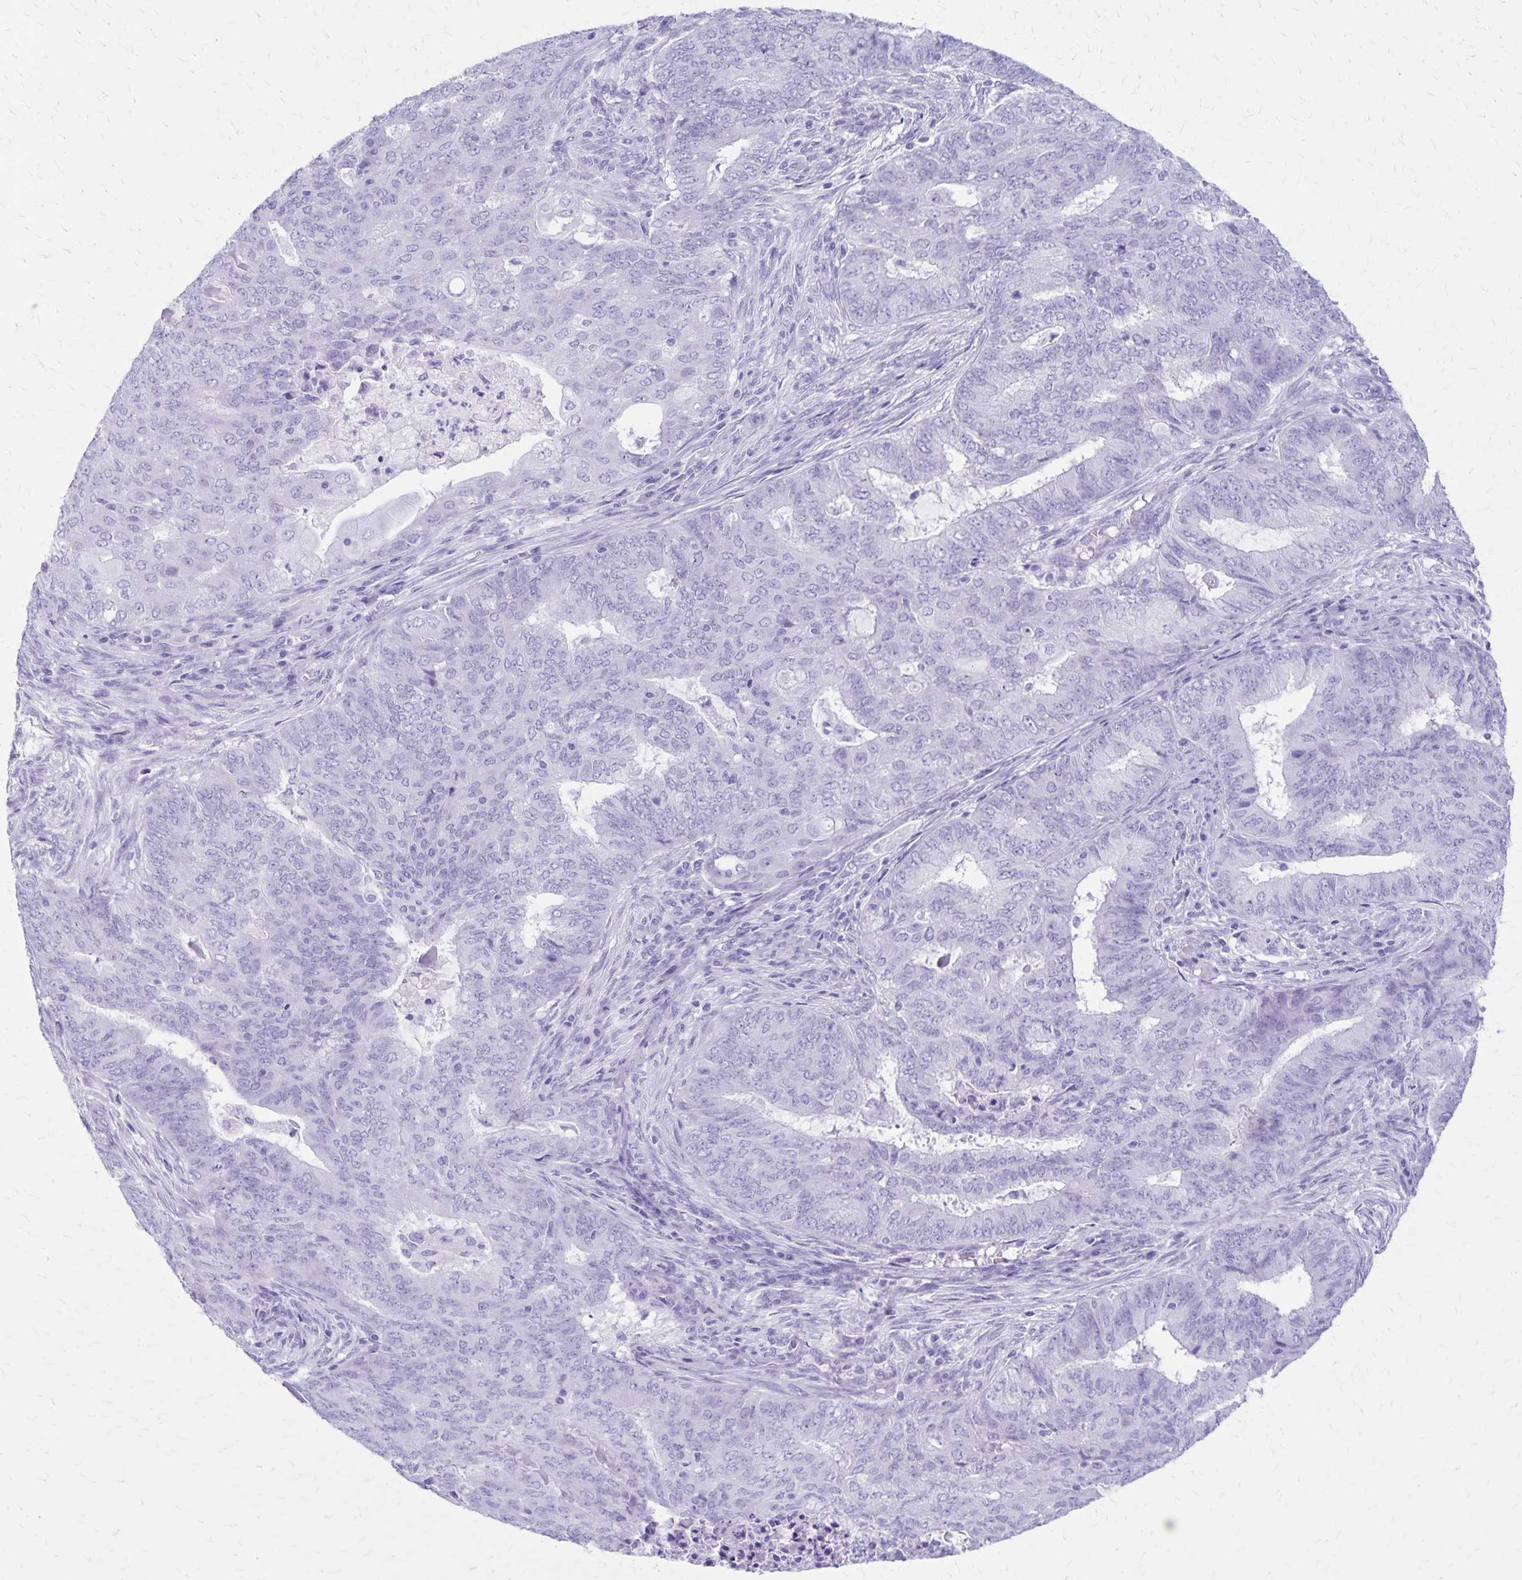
{"staining": {"intensity": "negative", "quantity": "none", "location": "none"}, "tissue": "endometrial cancer", "cell_type": "Tumor cells", "image_type": "cancer", "snomed": [{"axis": "morphology", "description": "Adenocarcinoma, NOS"}, {"axis": "topography", "description": "Endometrium"}], "caption": "The image exhibits no staining of tumor cells in endometrial cancer (adenocarcinoma).", "gene": "DEFA5", "patient": {"sex": "female", "age": 62}}